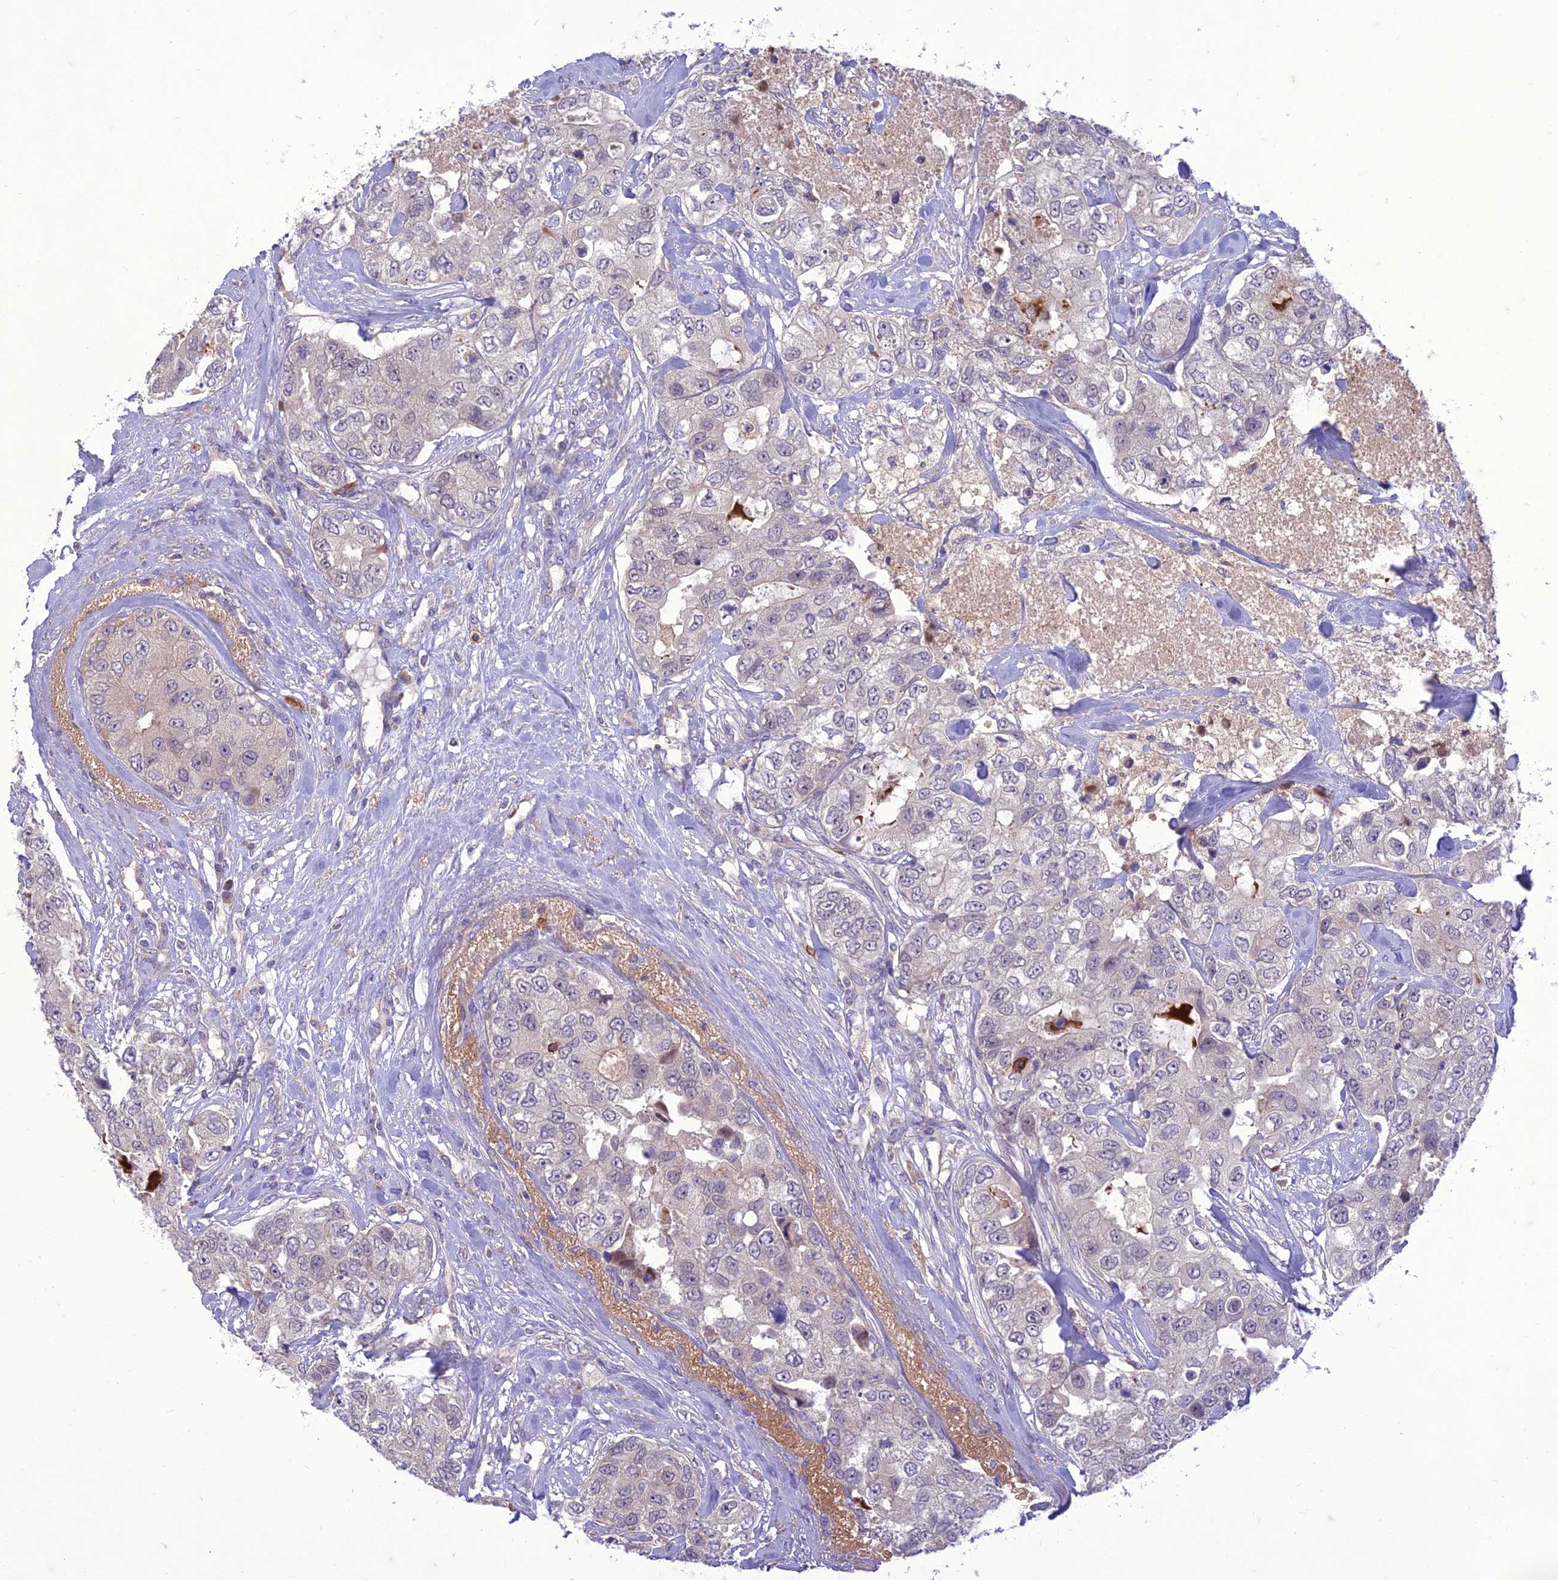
{"staining": {"intensity": "negative", "quantity": "none", "location": "none"}, "tissue": "breast cancer", "cell_type": "Tumor cells", "image_type": "cancer", "snomed": [{"axis": "morphology", "description": "Duct carcinoma"}, {"axis": "topography", "description": "Breast"}], "caption": "High power microscopy photomicrograph of an immunohistochemistry (IHC) image of infiltrating ductal carcinoma (breast), revealing no significant expression in tumor cells. Nuclei are stained in blue.", "gene": "ITGAE", "patient": {"sex": "female", "age": 62}}